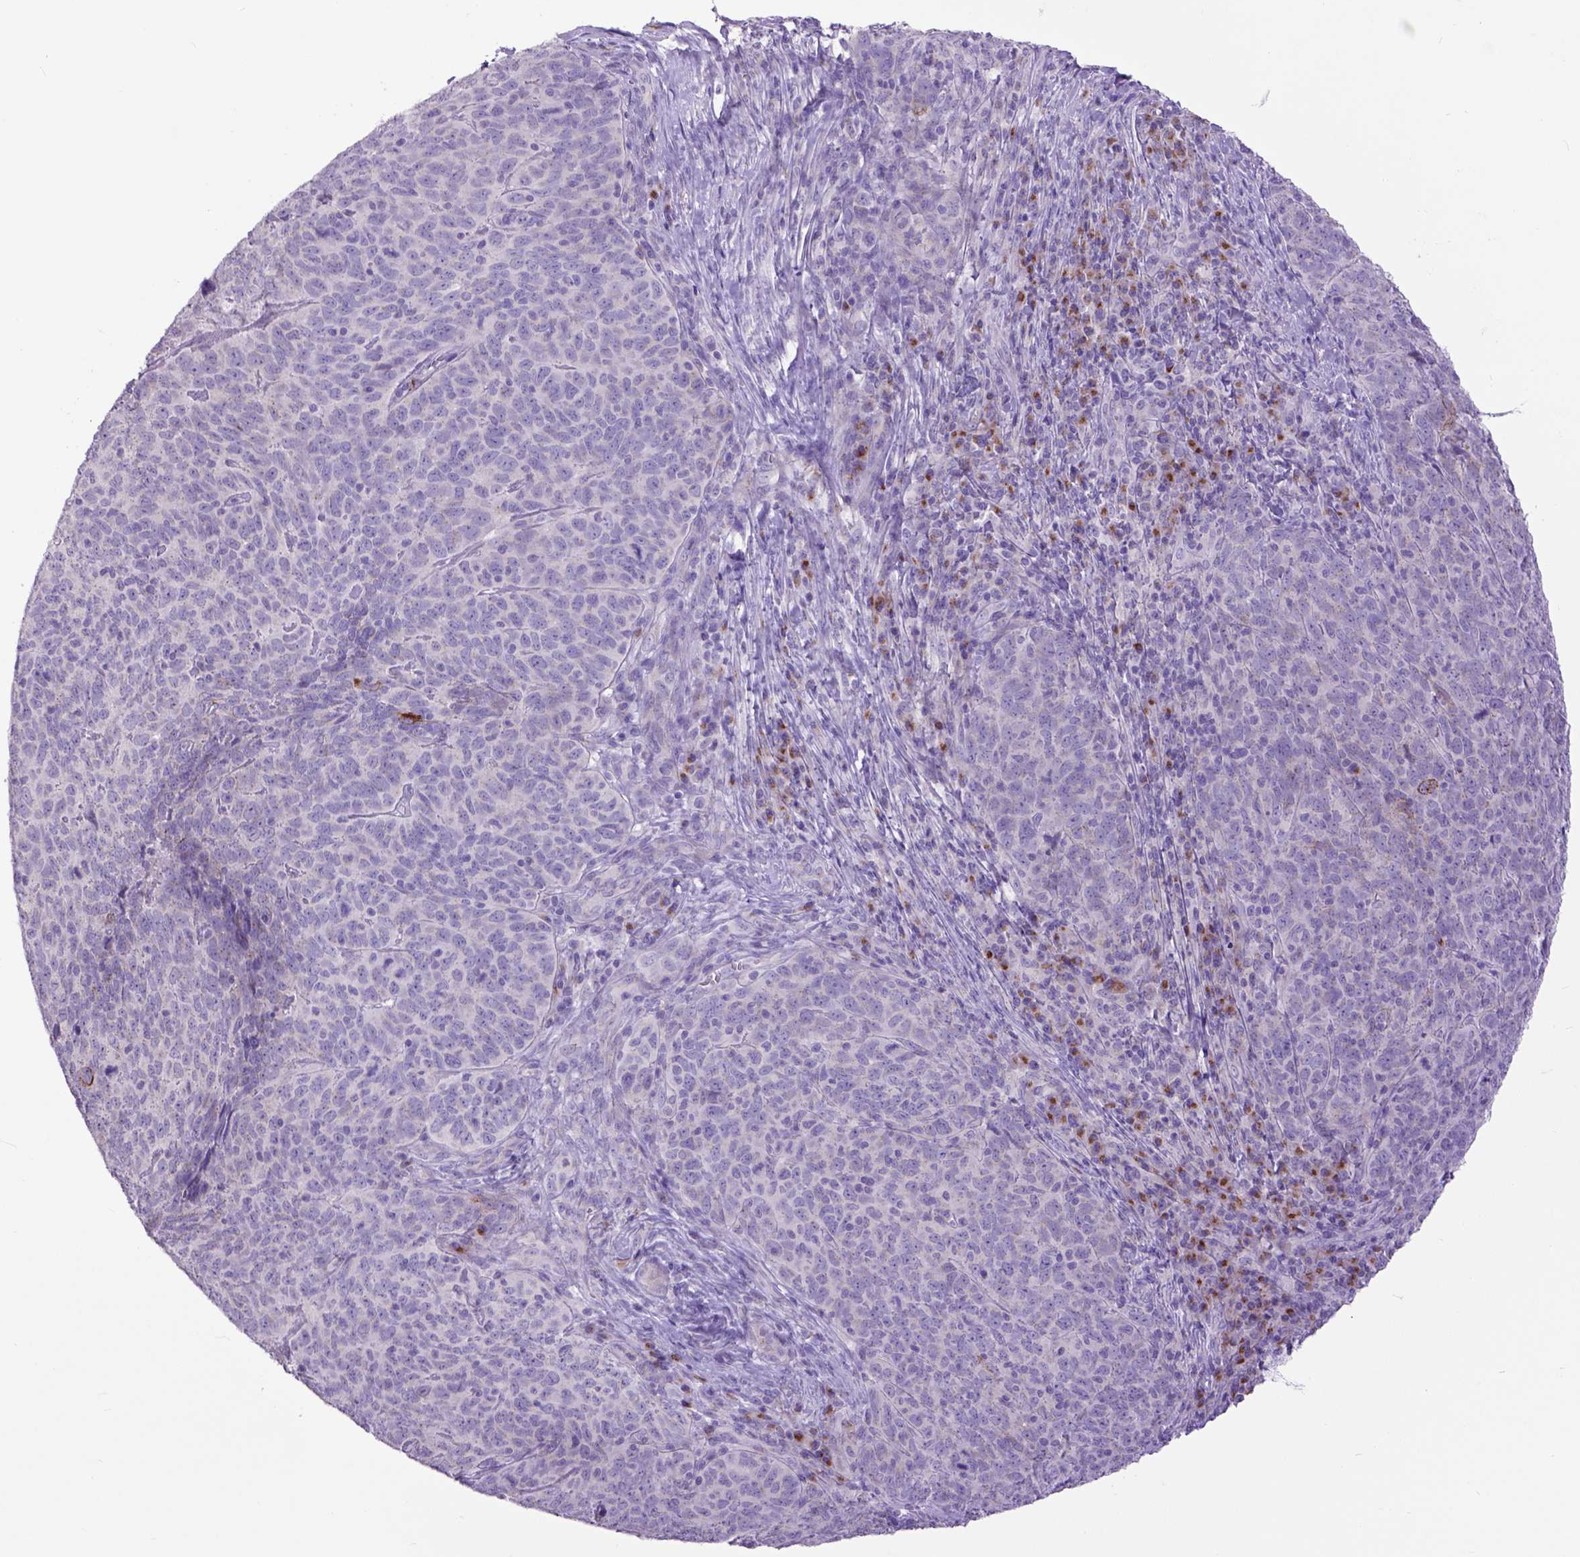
{"staining": {"intensity": "negative", "quantity": "none", "location": "none"}, "tissue": "skin cancer", "cell_type": "Tumor cells", "image_type": "cancer", "snomed": [{"axis": "morphology", "description": "Squamous cell carcinoma, NOS"}, {"axis": "topography", "description": "Skin"}, {"axis": "topography", "description": "Anal"}], "caption": "Human skin cancer (squamous cell carcinoma) stained for a protein using IHC displays no staining in tumor cells.", "gene": "RAB25", "patient": {"sex": "female", "age": 51}}